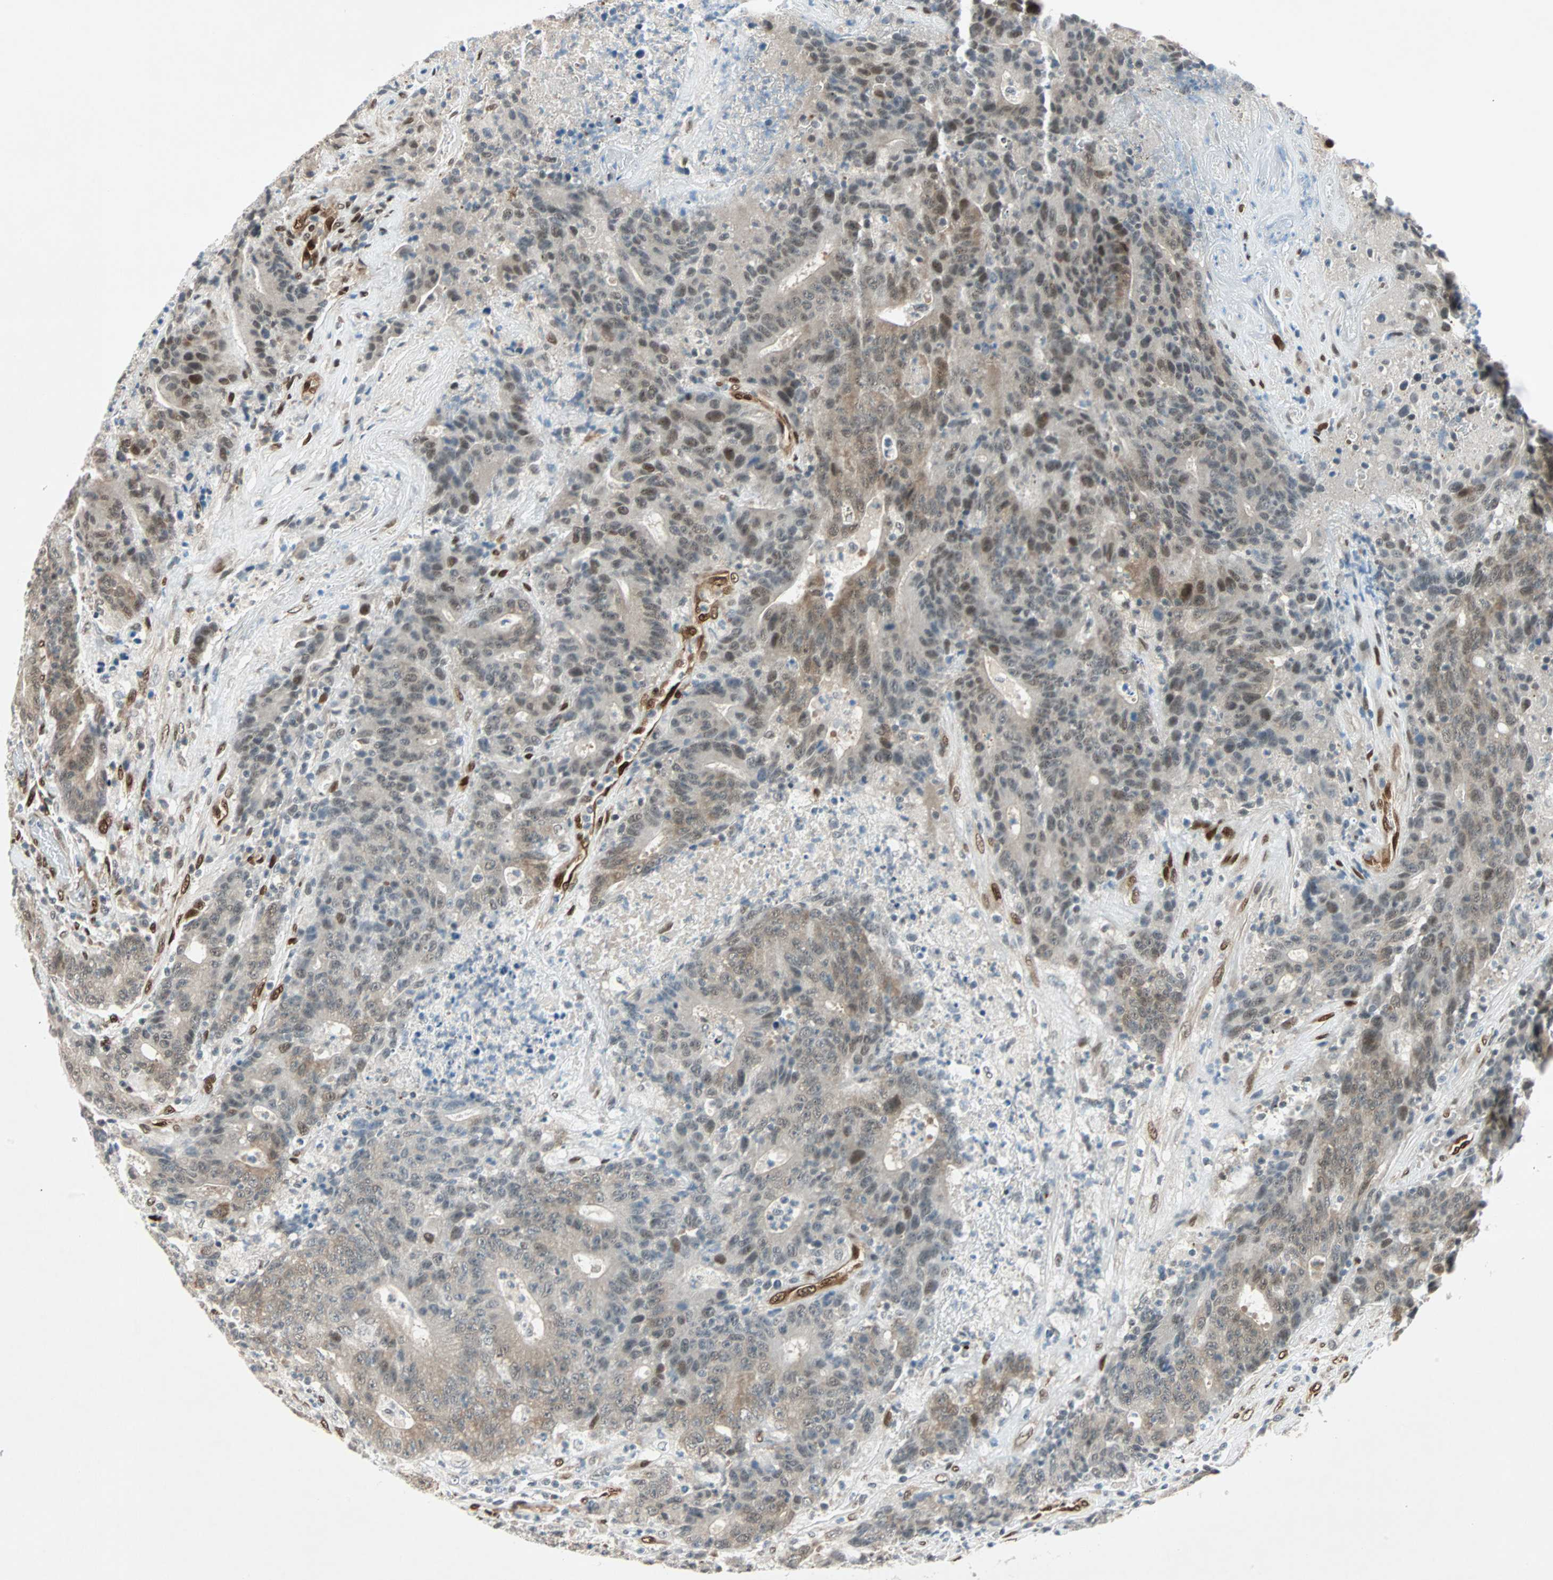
{"staining": {"intensity": "weak", "quantity": "25%-75%", "location": "cytoplasmic/membranous,nuclear"}, "tissue": "colorectal cancer", "cell_type": "Tumor cells", "image_type": "cancer", "snomed": [{"axis": "morphology", "description": "Normal tissue, NOS"}, {"axis": "morphology", "description": "Adenocarcinoma, NOS"}, {"axis": "topography", "description": "Colon"}], "caption": "Colorectal cancer (adenocarcinoma) stained with a protein marker exhibits weak staining in tumor cells.", "gene": "WWTR1", "patient": {"sex": "female", "age": 75}}